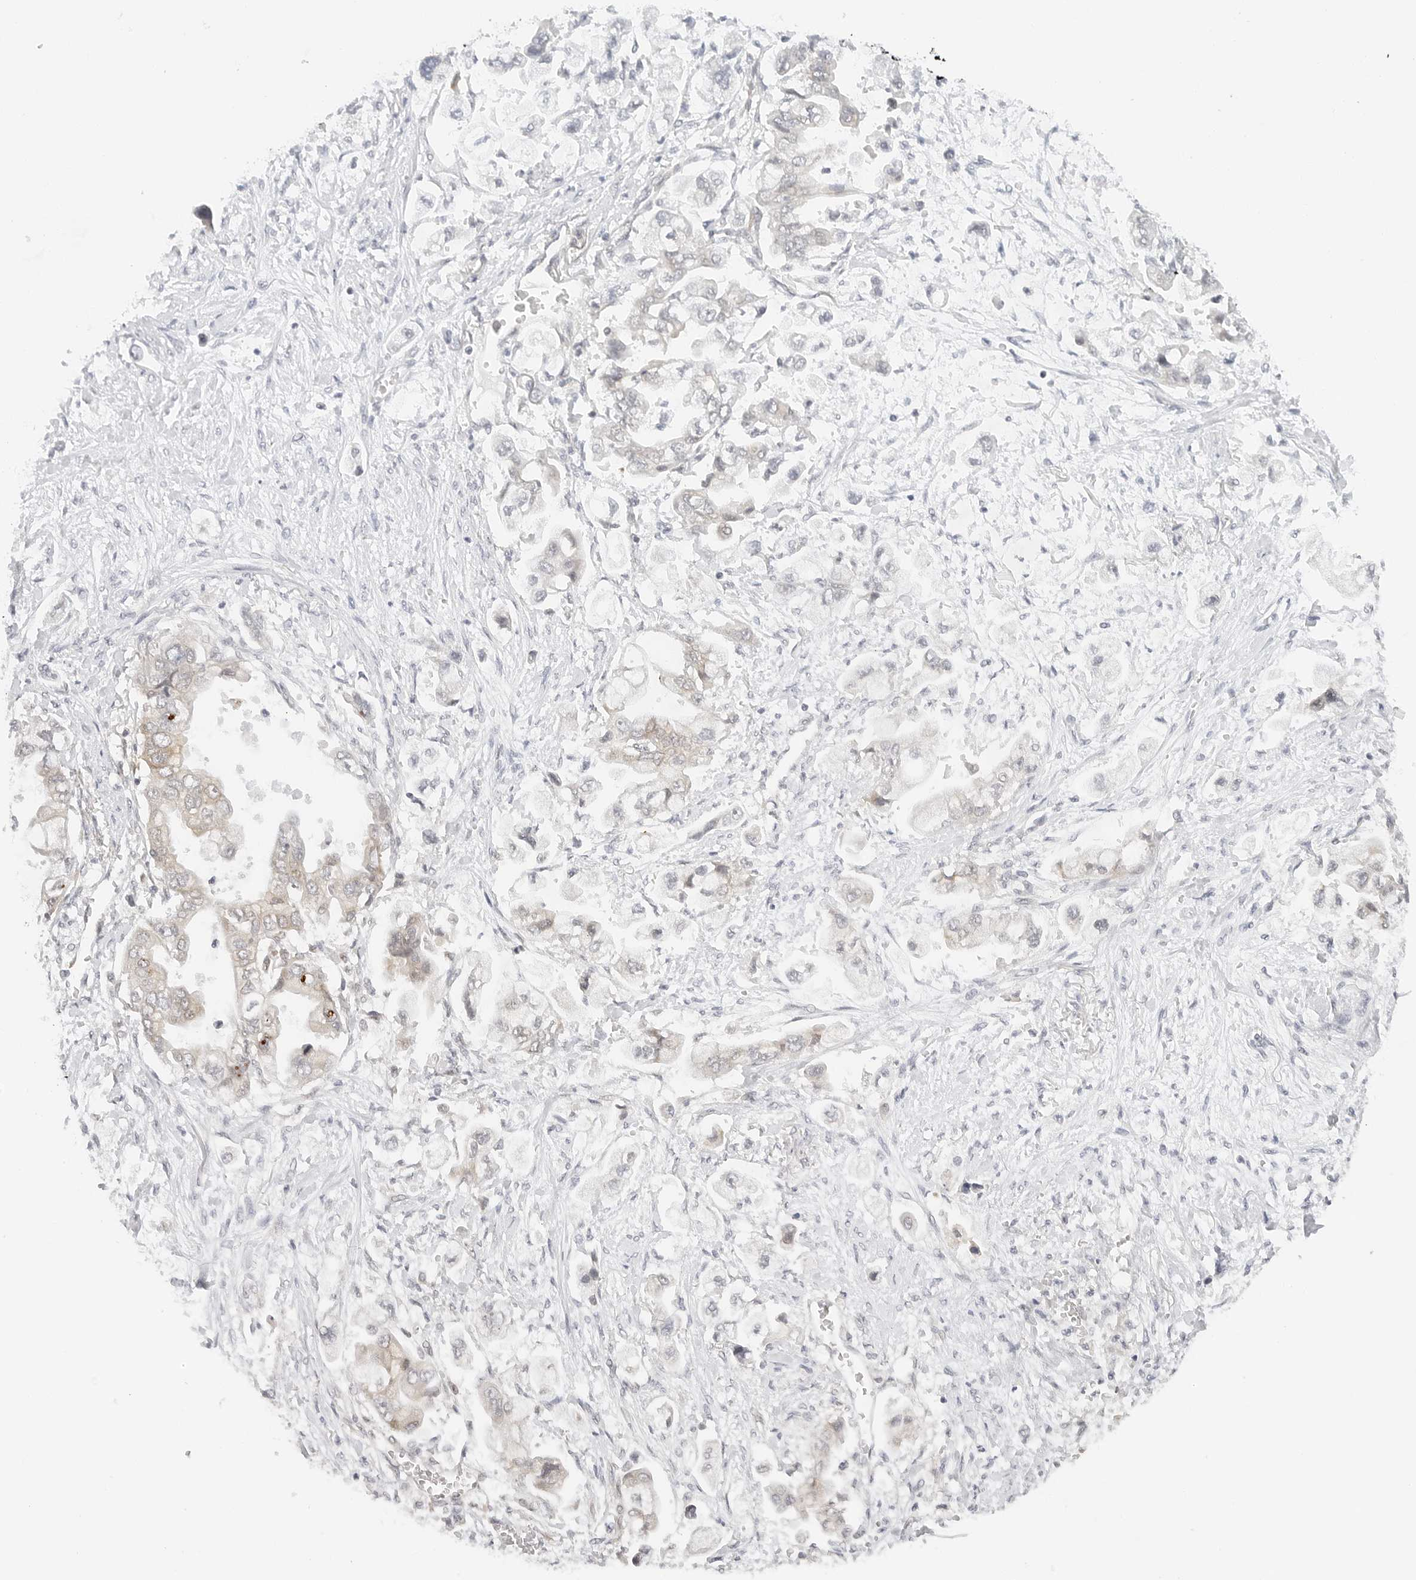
{"staining": {"intensity": "weak", "quantity": "<25%", "location": "cytoplasmic/membranous"}, "tissue": "stomach cancer", "cell_type": "Tumor cells", "image_type": "cancer", "snomed": [{"axis": "morphology", "description": "Adenocarcinoma, NOS"}, {"axis": "topography", "description": "Stomach"}], "caption": "Stomach adenocarcinoma stained for a protein using immunohistochemistry reveals no staining tumor cells.", "gene": "NEO1", "patient": {"sex": "male", "age": 62}}